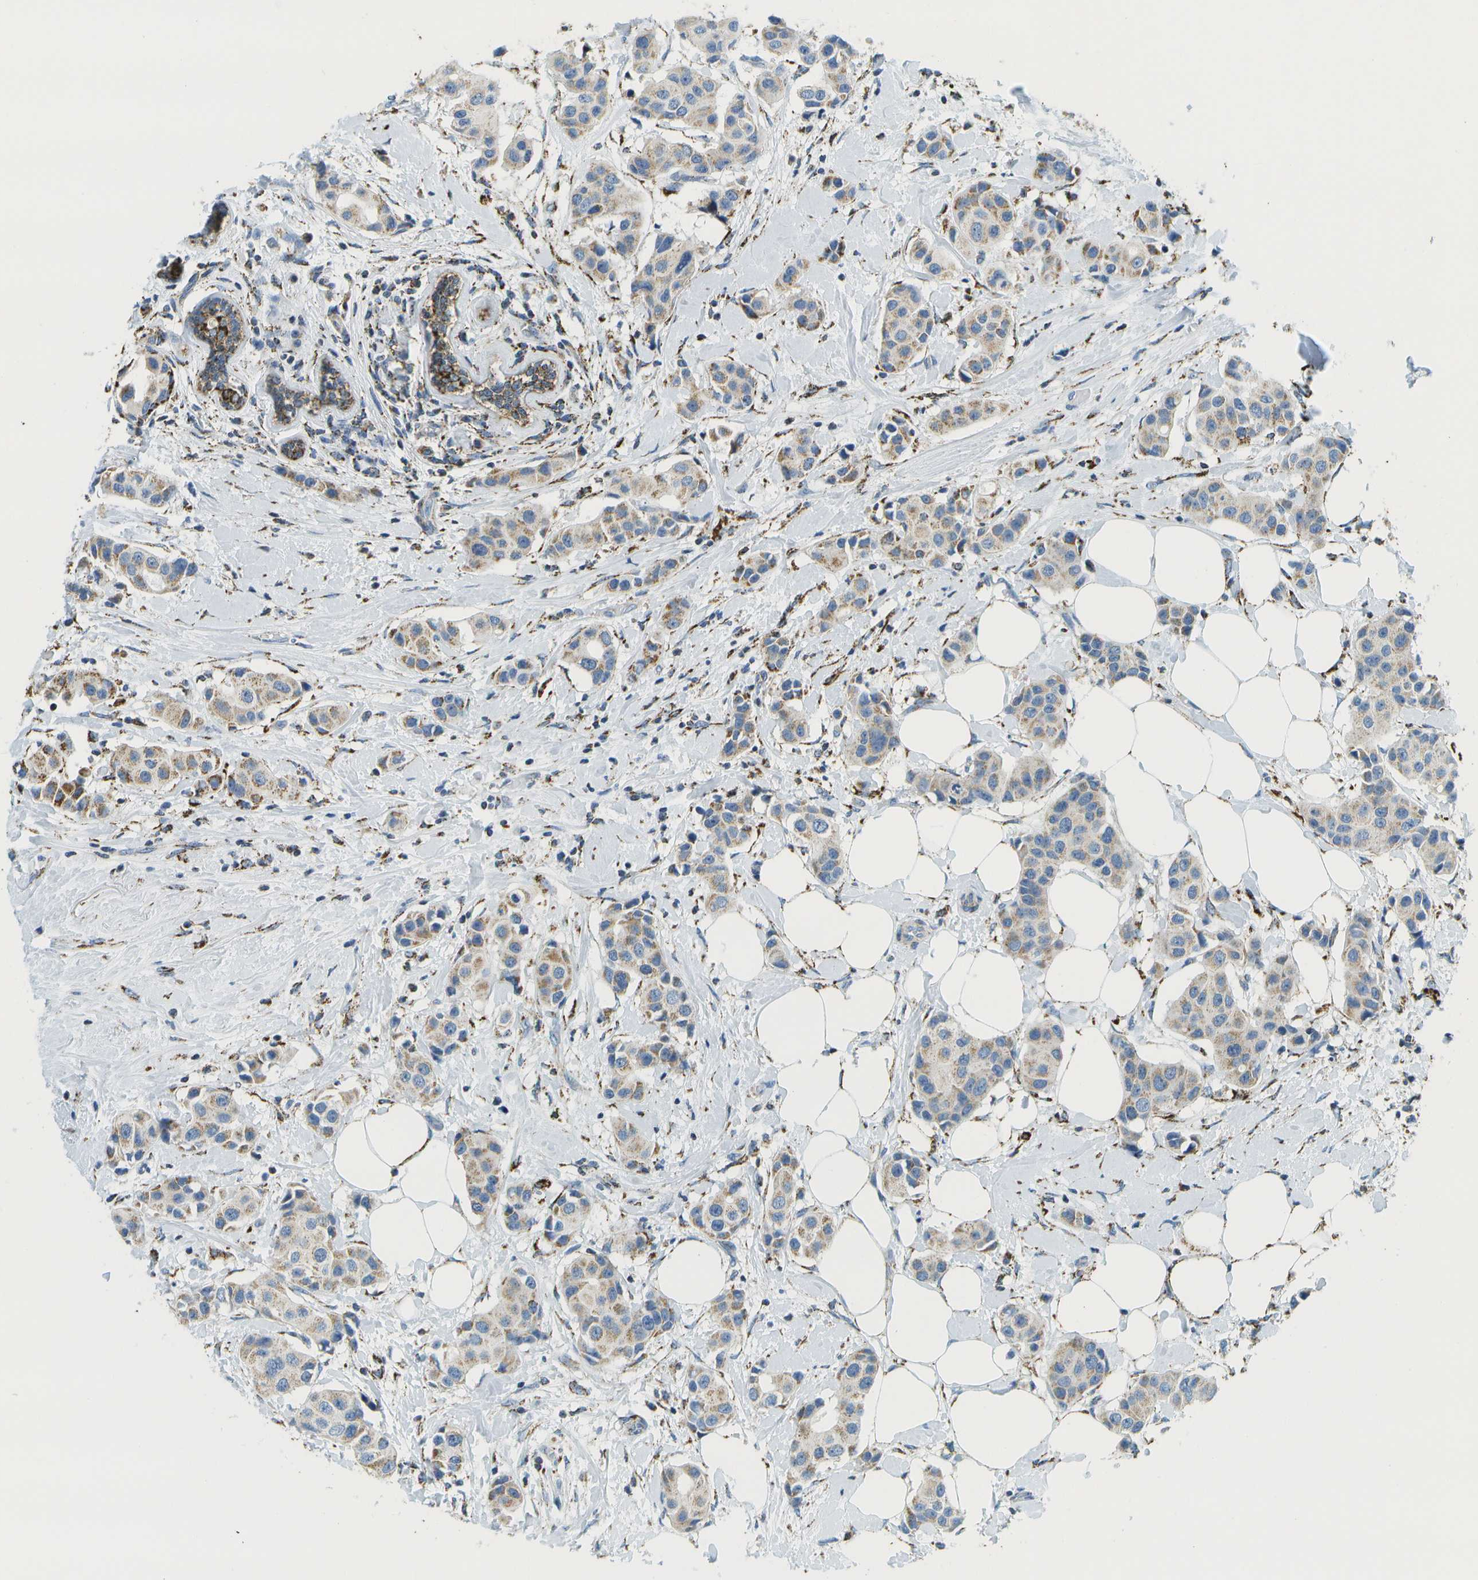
{"staining": {"intensity": "weak", "quantity": ">75%", "location": "cytoplasmic/membranous"}, "tissue": "breast cancer", "cell_type": "Tumor cells", "image_type": "cancer", "snomed": [{"axis": "morphology", "description": "Normal tissue, NOS"}, {"axis": "morphology", "description": "Duct carcinoma"}, {"axis": "topography", "description": "Breast"}], "caption": "IHC photomicrograph of neoplastic tissue: human invasive ductal carcinoma (breast) stained using immunohistochemistry (IHC) exhibits low levels of weak protein expression localized specifically in the cytoplasmic/membranous of tumor cells, appearing as a cytoplasmic/membranous brown color.", "gene": "HLCS", "patient": {"sex": "female", "age": 39}}